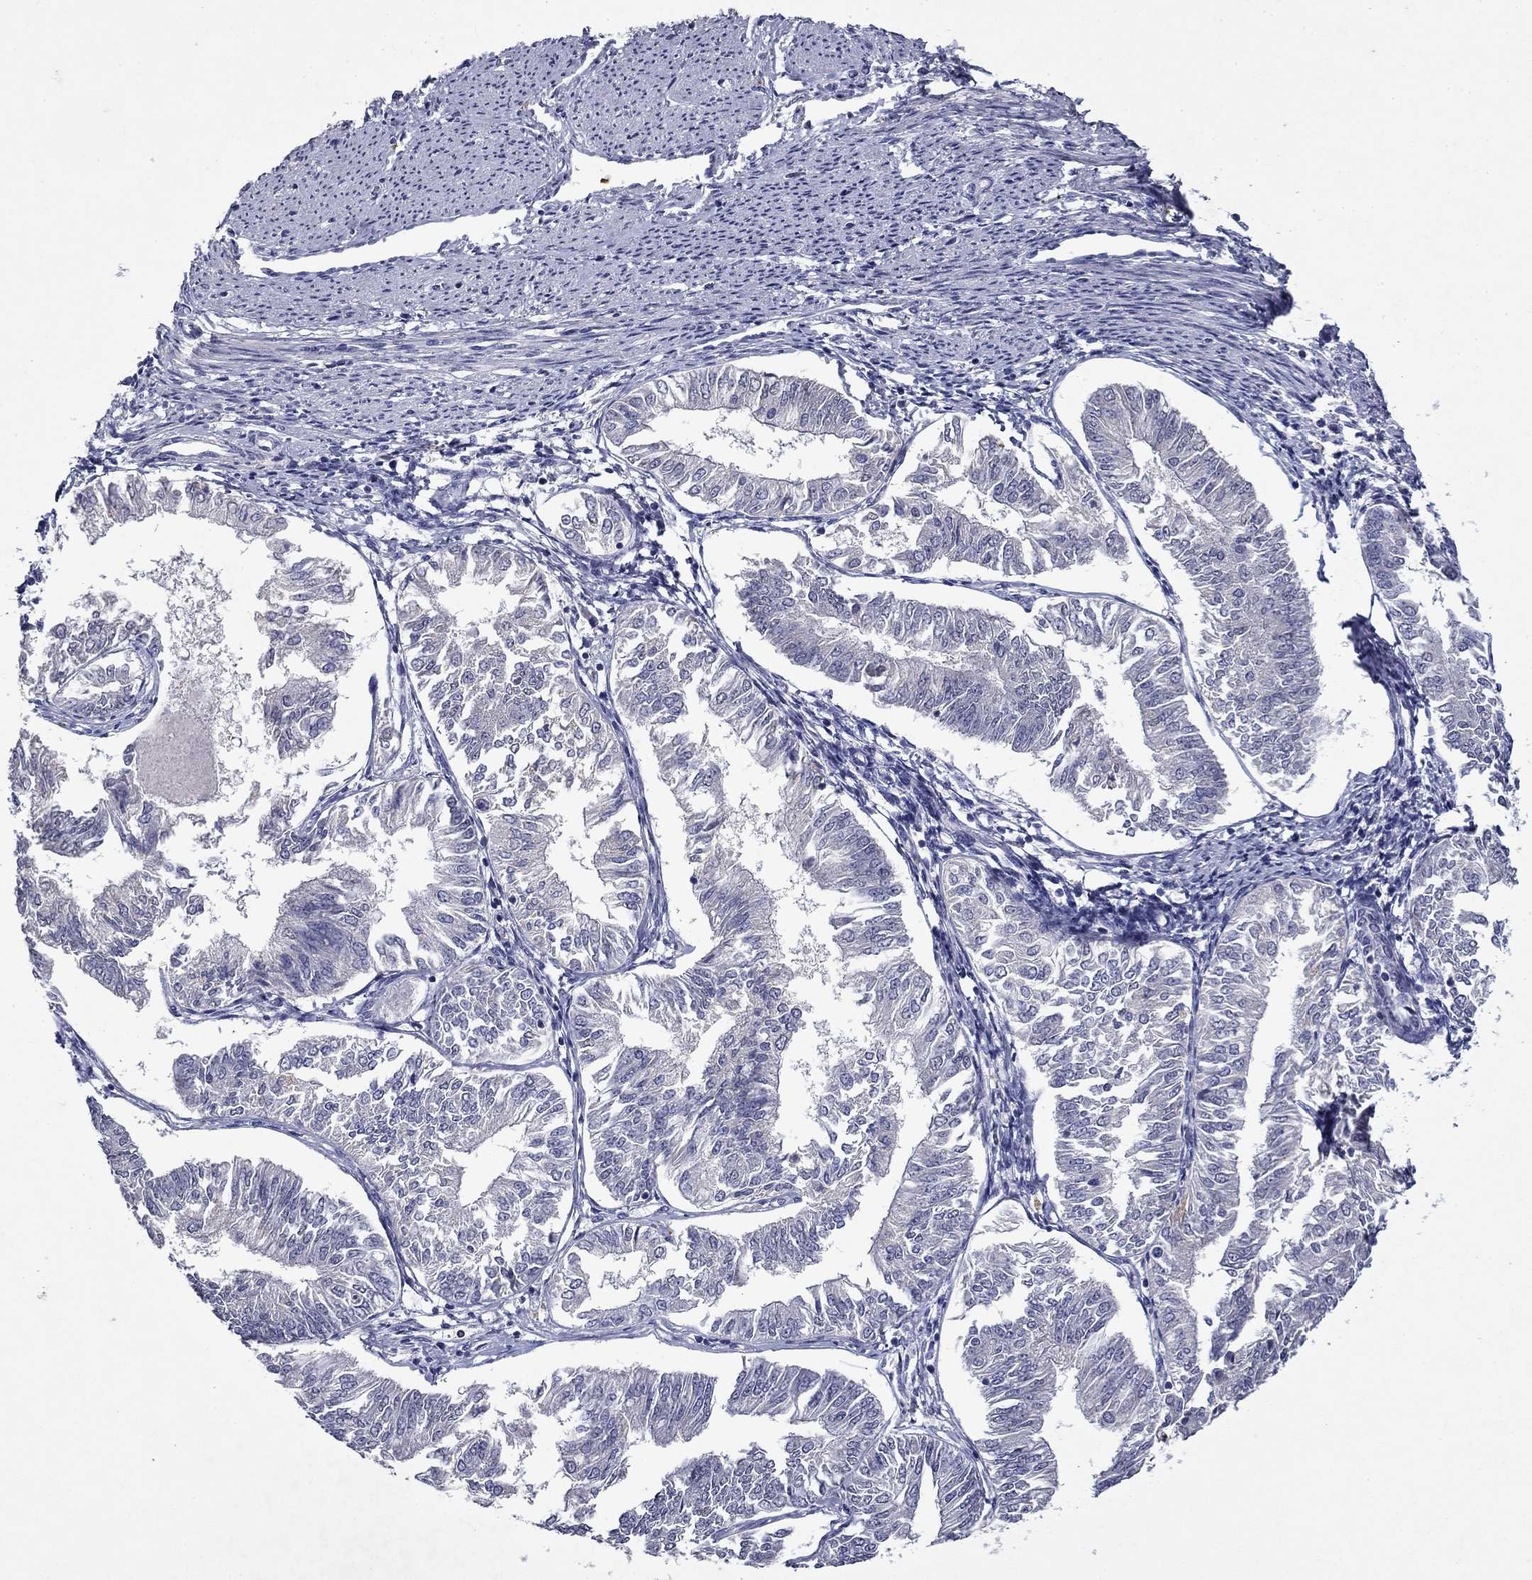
{"staining": {"intensity": "negative", "quantity": "none", "location": "none"}, "tissue": "endometrial cancer", "cell_type": "Tumor cells", "image_type": "cancer", "snomed": [{"axis": "morphology", "description": "Adenocarcinoma, NOS"}, {"axis": "topography", "description": "Endometrium"}], "caption": "Immunohistochemical staining of adenocarcinoma (endometrial) reveals no significant expression in tumor cells. The staining is performed using DAB (3,3'-diaminobenzidine) brown chromogen with nuclei counter-stained in using hematoxylin.", "gene": "IRF5", "patient": {"sex": "female", "age": 58}}